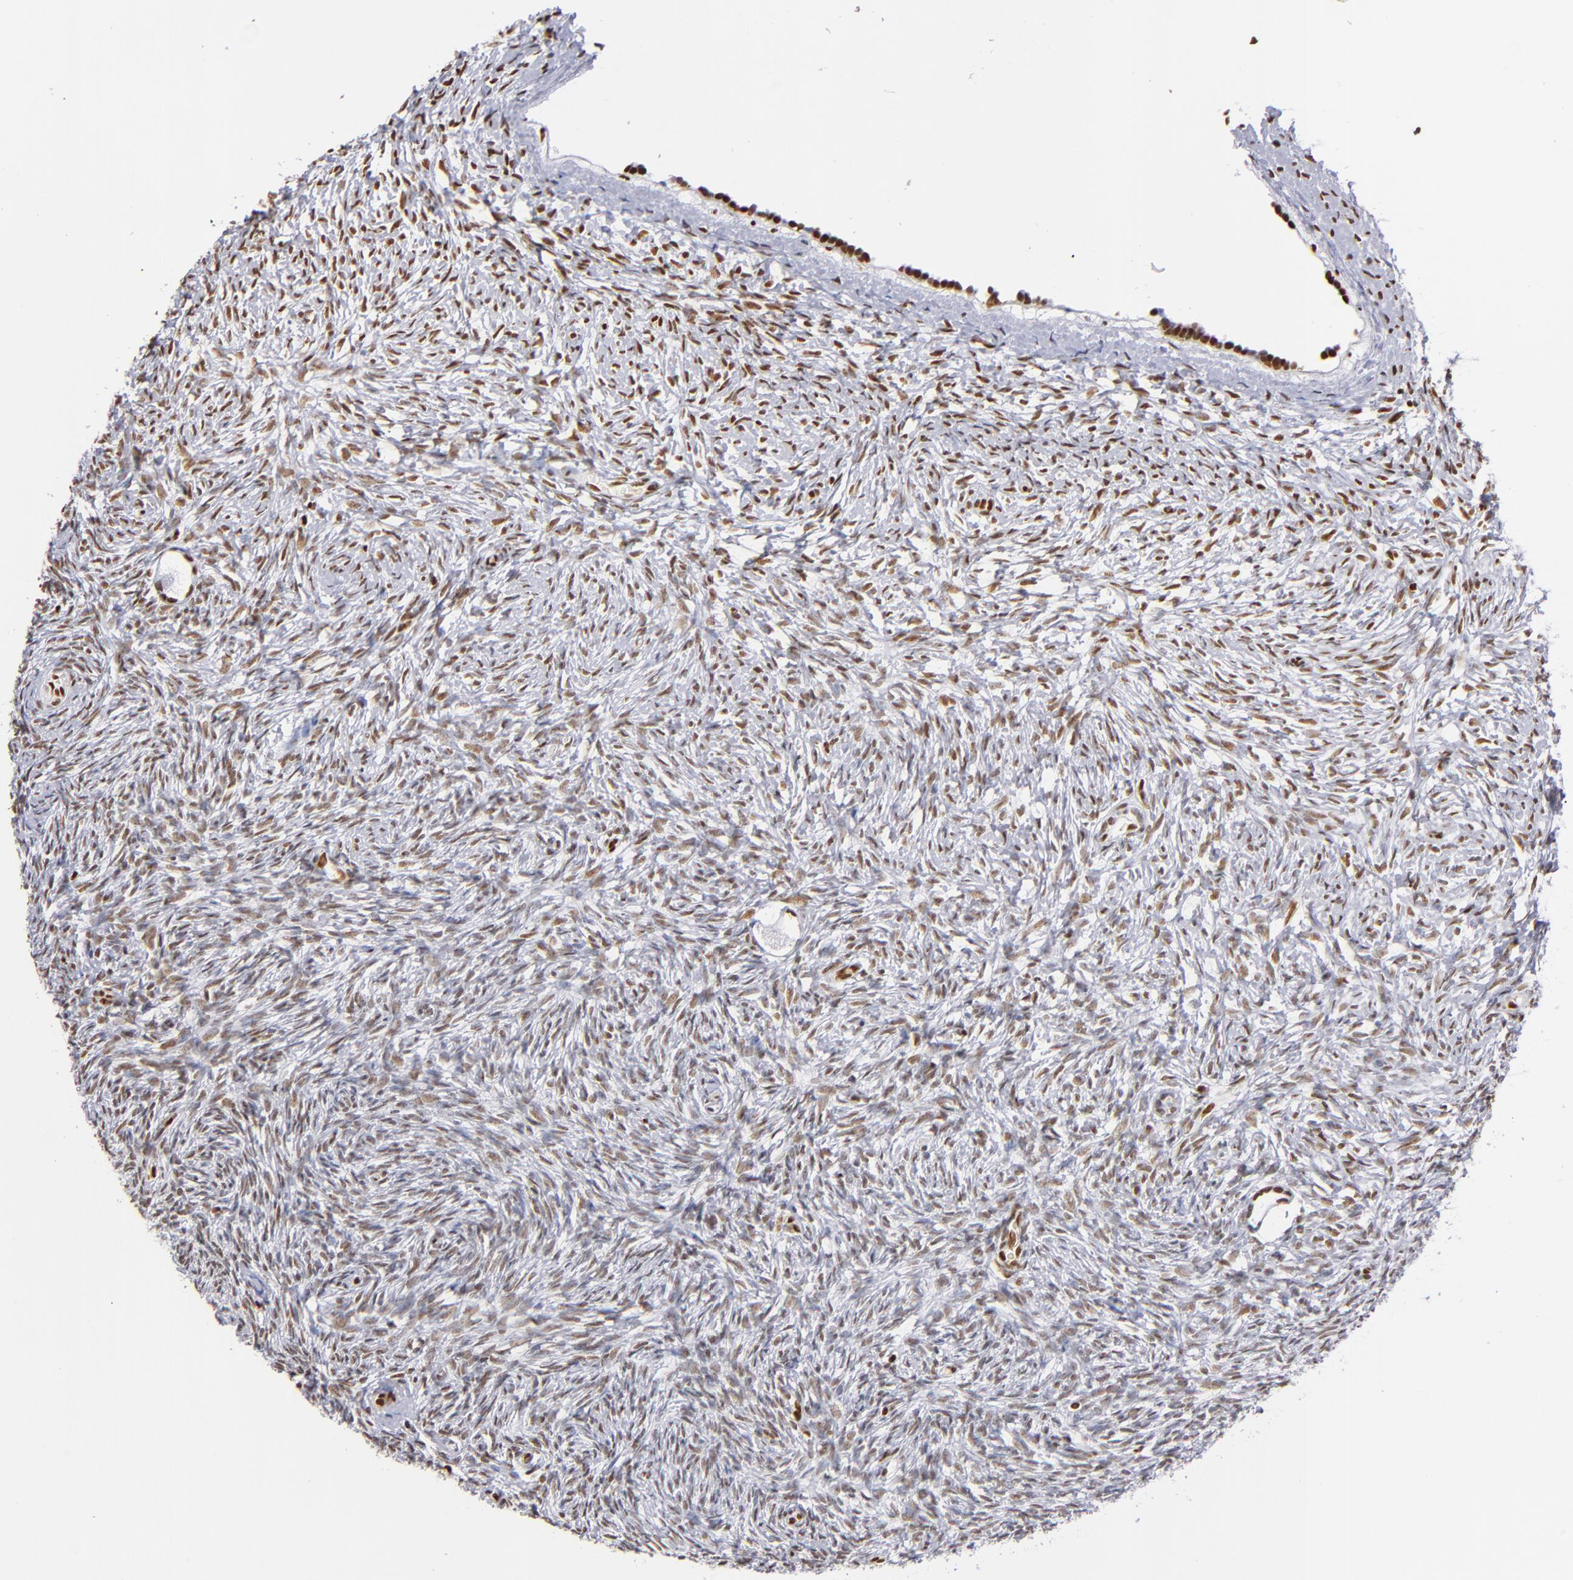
{"staining": {"intensity": "moderate", "quantity": ">75%", "location": "nuclear"}, "tissue": "ovary", "cell_type": "Follicle cells", "image_type": "normal", "snomed": [{"axis": "morphology", "description": "Normal tissue, NOS"}, {"axis": "topography", "description": "Ovary"}], "caption": "Immunohistochemistry (IHC) (DAB) staining of benign human ovary reveals moderate nuclear protein expression in approximately >75% of follicle cells. The staining is performed using DAB (3,3'-diaminobenzidine) brown chromogen to label protein expression. The nuclei are counter-stained blue using hematoxylin.", "gene": "IFI16", "patient": {"sex": "female", "age": 35}}